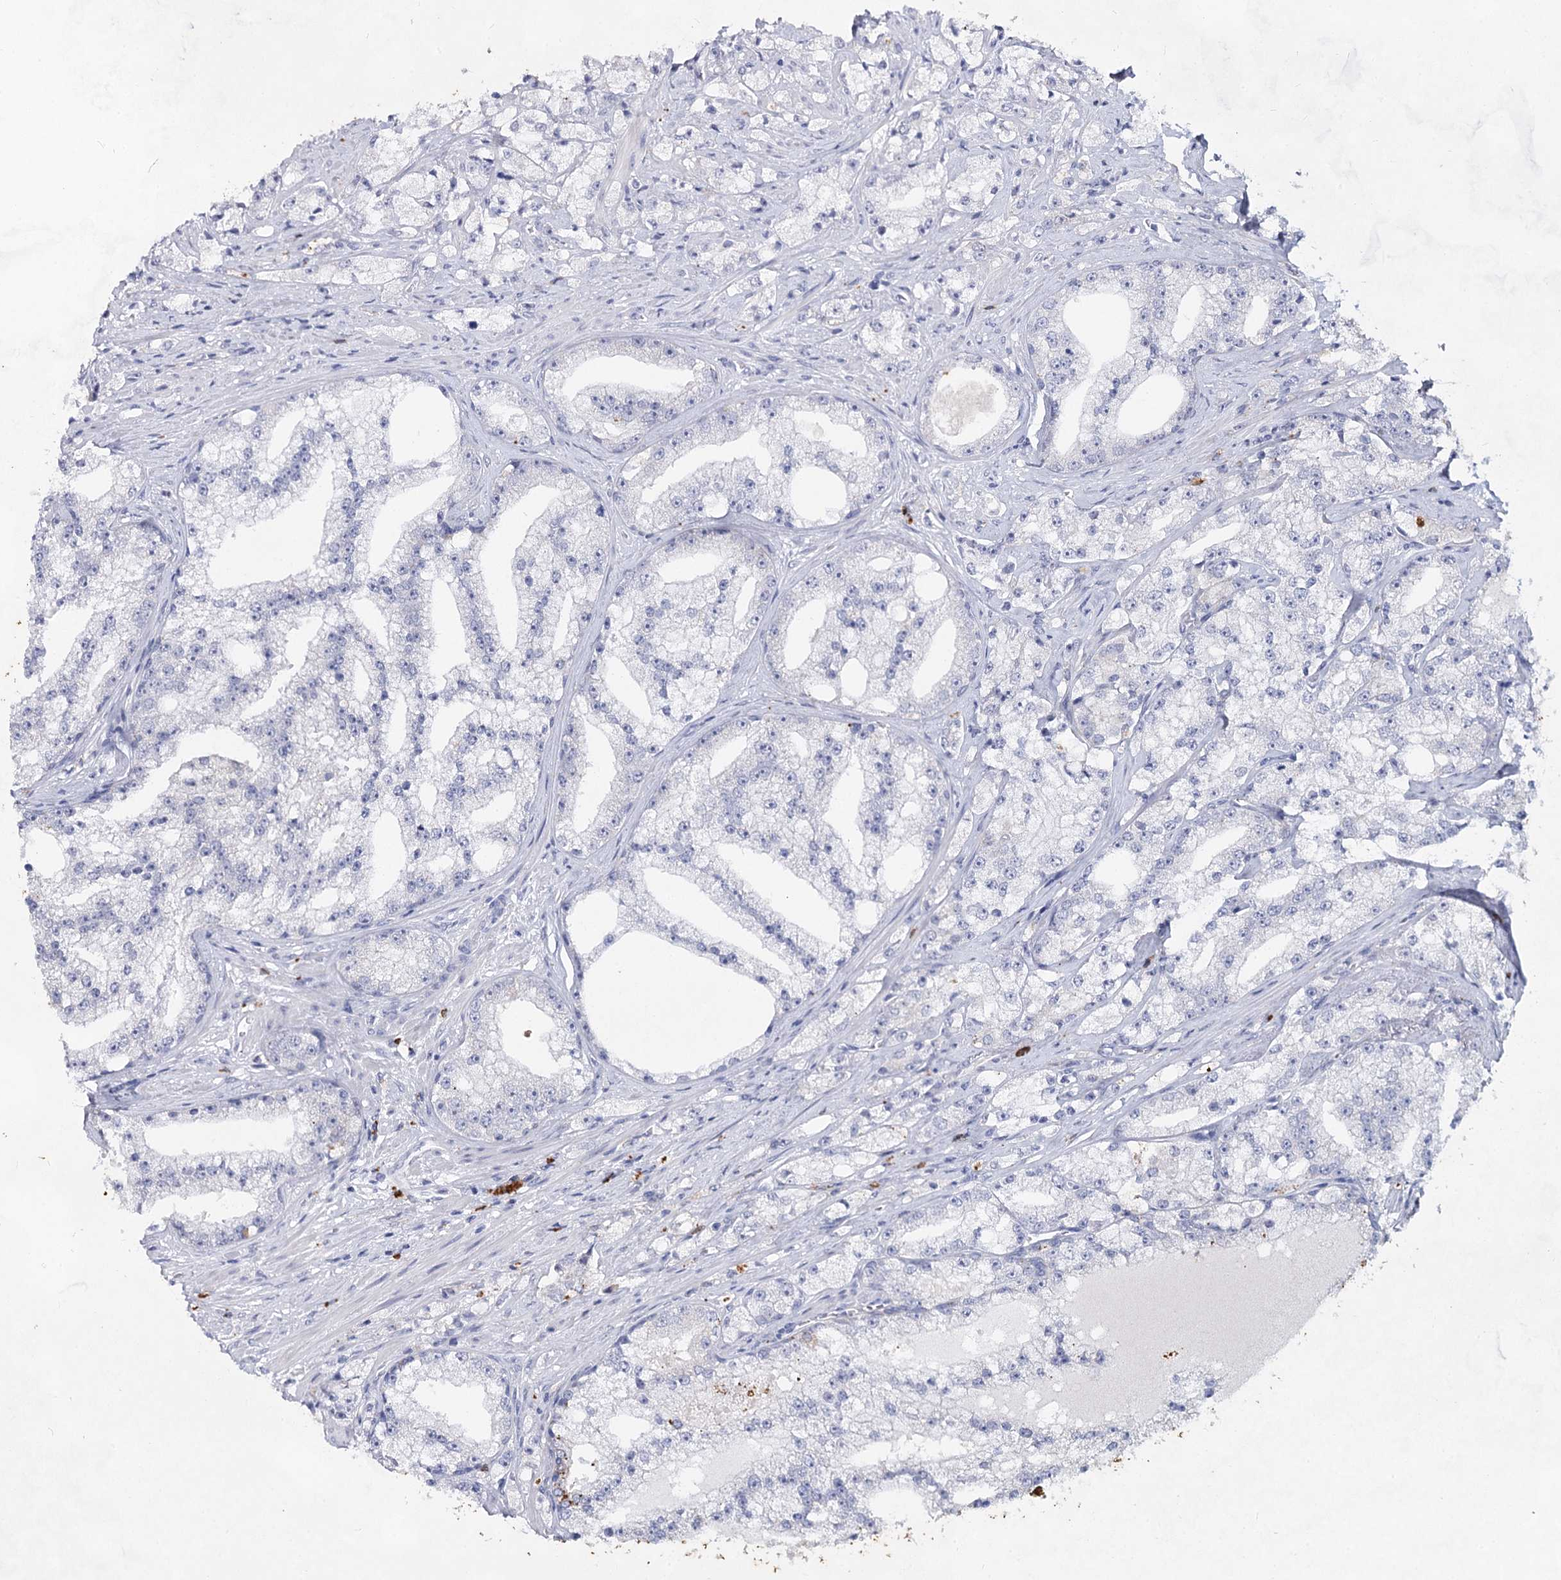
{"staining": {"intensity": "negative", "quantity": "none", "location": "none"}, "tissue": "prostate cancer", "cell_type": "Tumor cells", "image_type": "cancer", "snomed": [{"axis": "morphology", "description": "Adenocarcinoma, High grade"}, {"axis": "topography", "description": "Prostate"}], "caption": "DAB immunohistochemical staining of human prostate cancer (high-grade adenocarcinoma) demonstrates no significant positivity in tumor cells.", "gene": "CCDC73", "patient": {"sex": "male", "age": 64}}